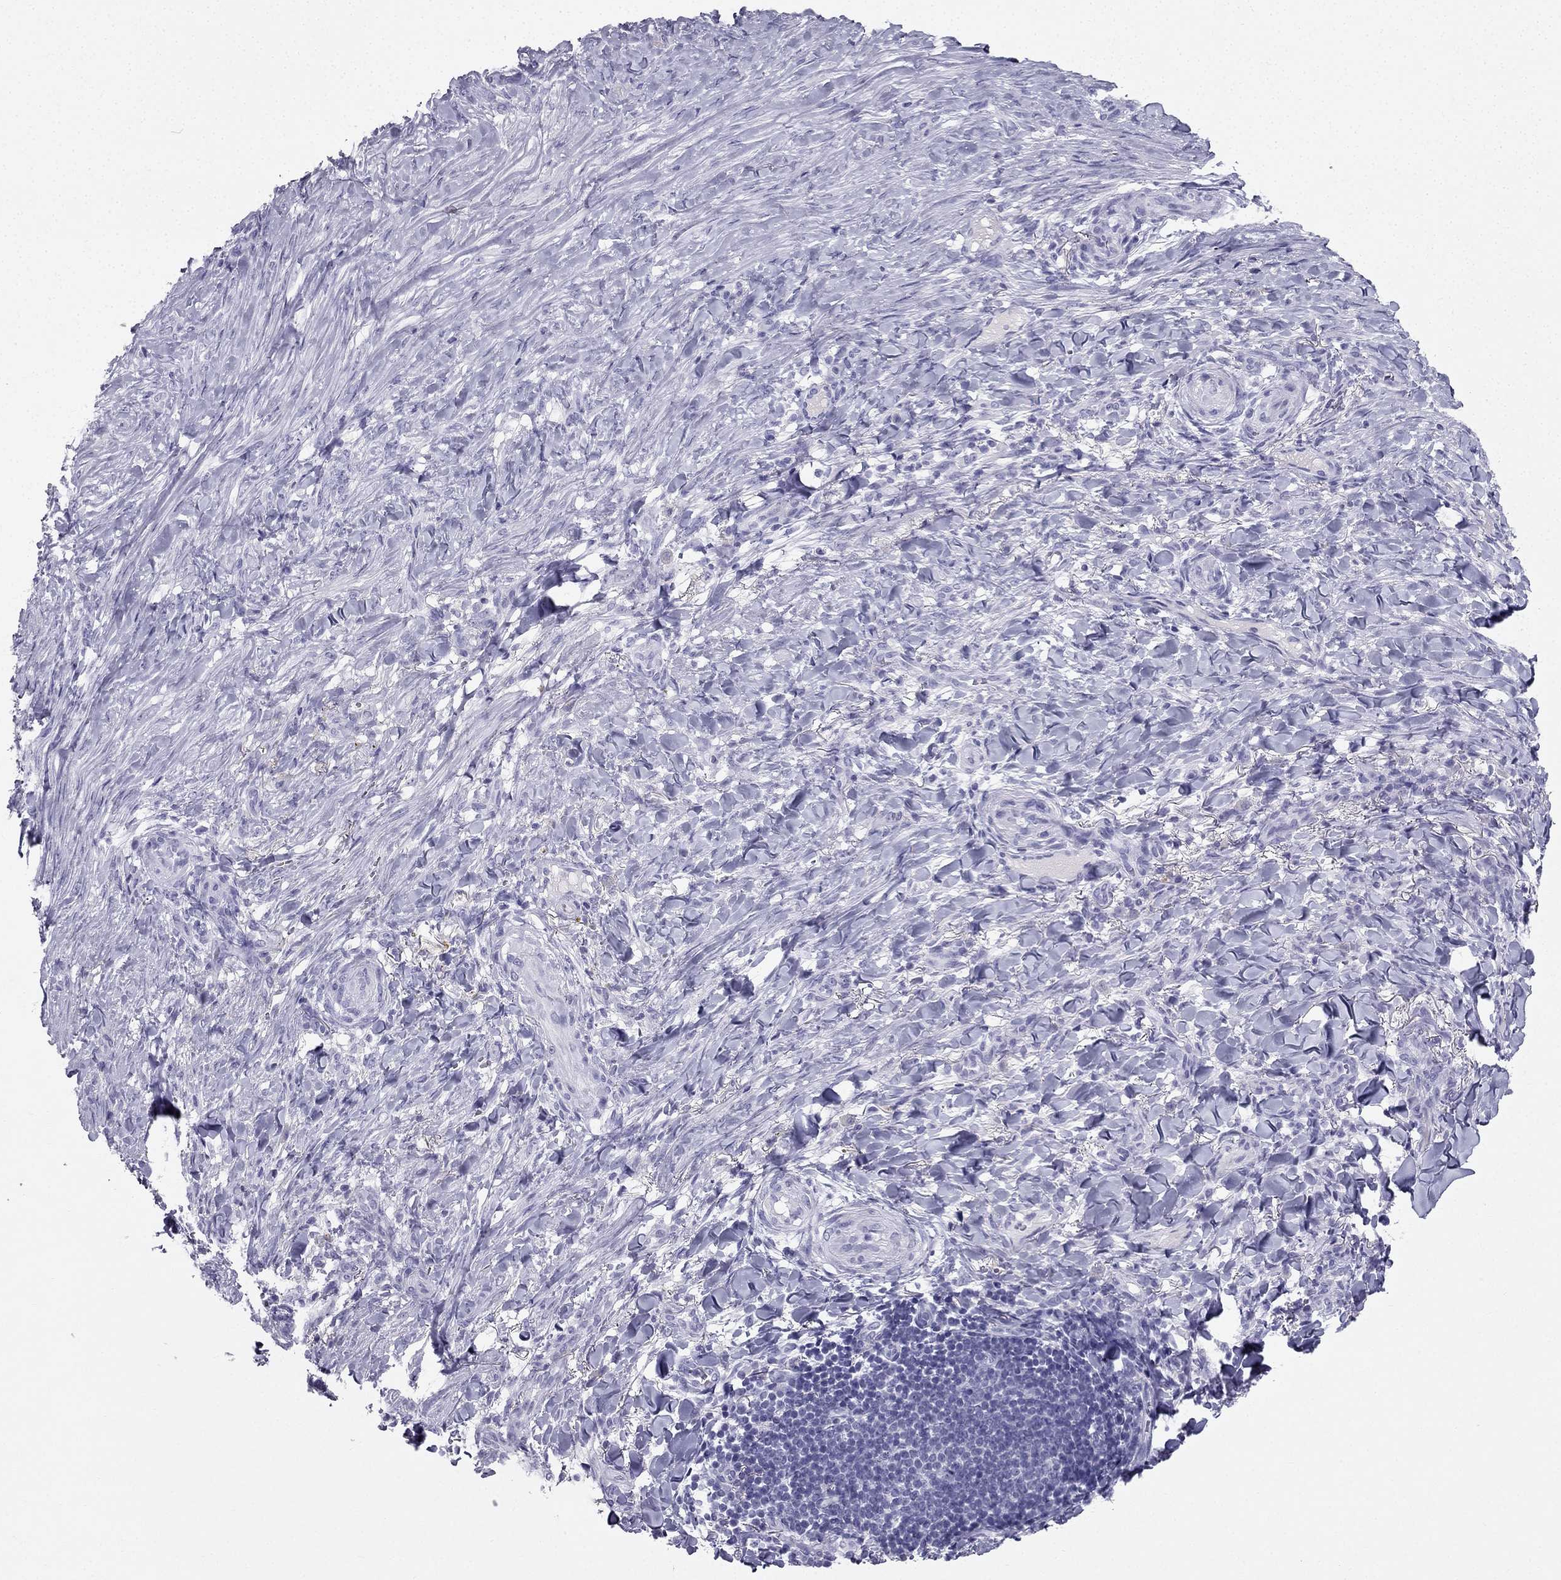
{"staining": {"intensity": "negative", "quantity": "none", "location": "none"}, "tissue": "skin cancer", "cell_type": "Tumor cells", "image_type": "cancer", "snomed": [{"axis": "morphology", "description": "Basal cell carcinoma"}, {"axis": "topography", "description": "Skin"}], "caption": "This histopathology image is of skin cancer stained with immunohistochemistry to label a protein in brown with the nuclei are counter-stained blue. There is no staining in tumor cells.", "gene": "TFF3", "patient": {"sex": "female", "age": 69}}